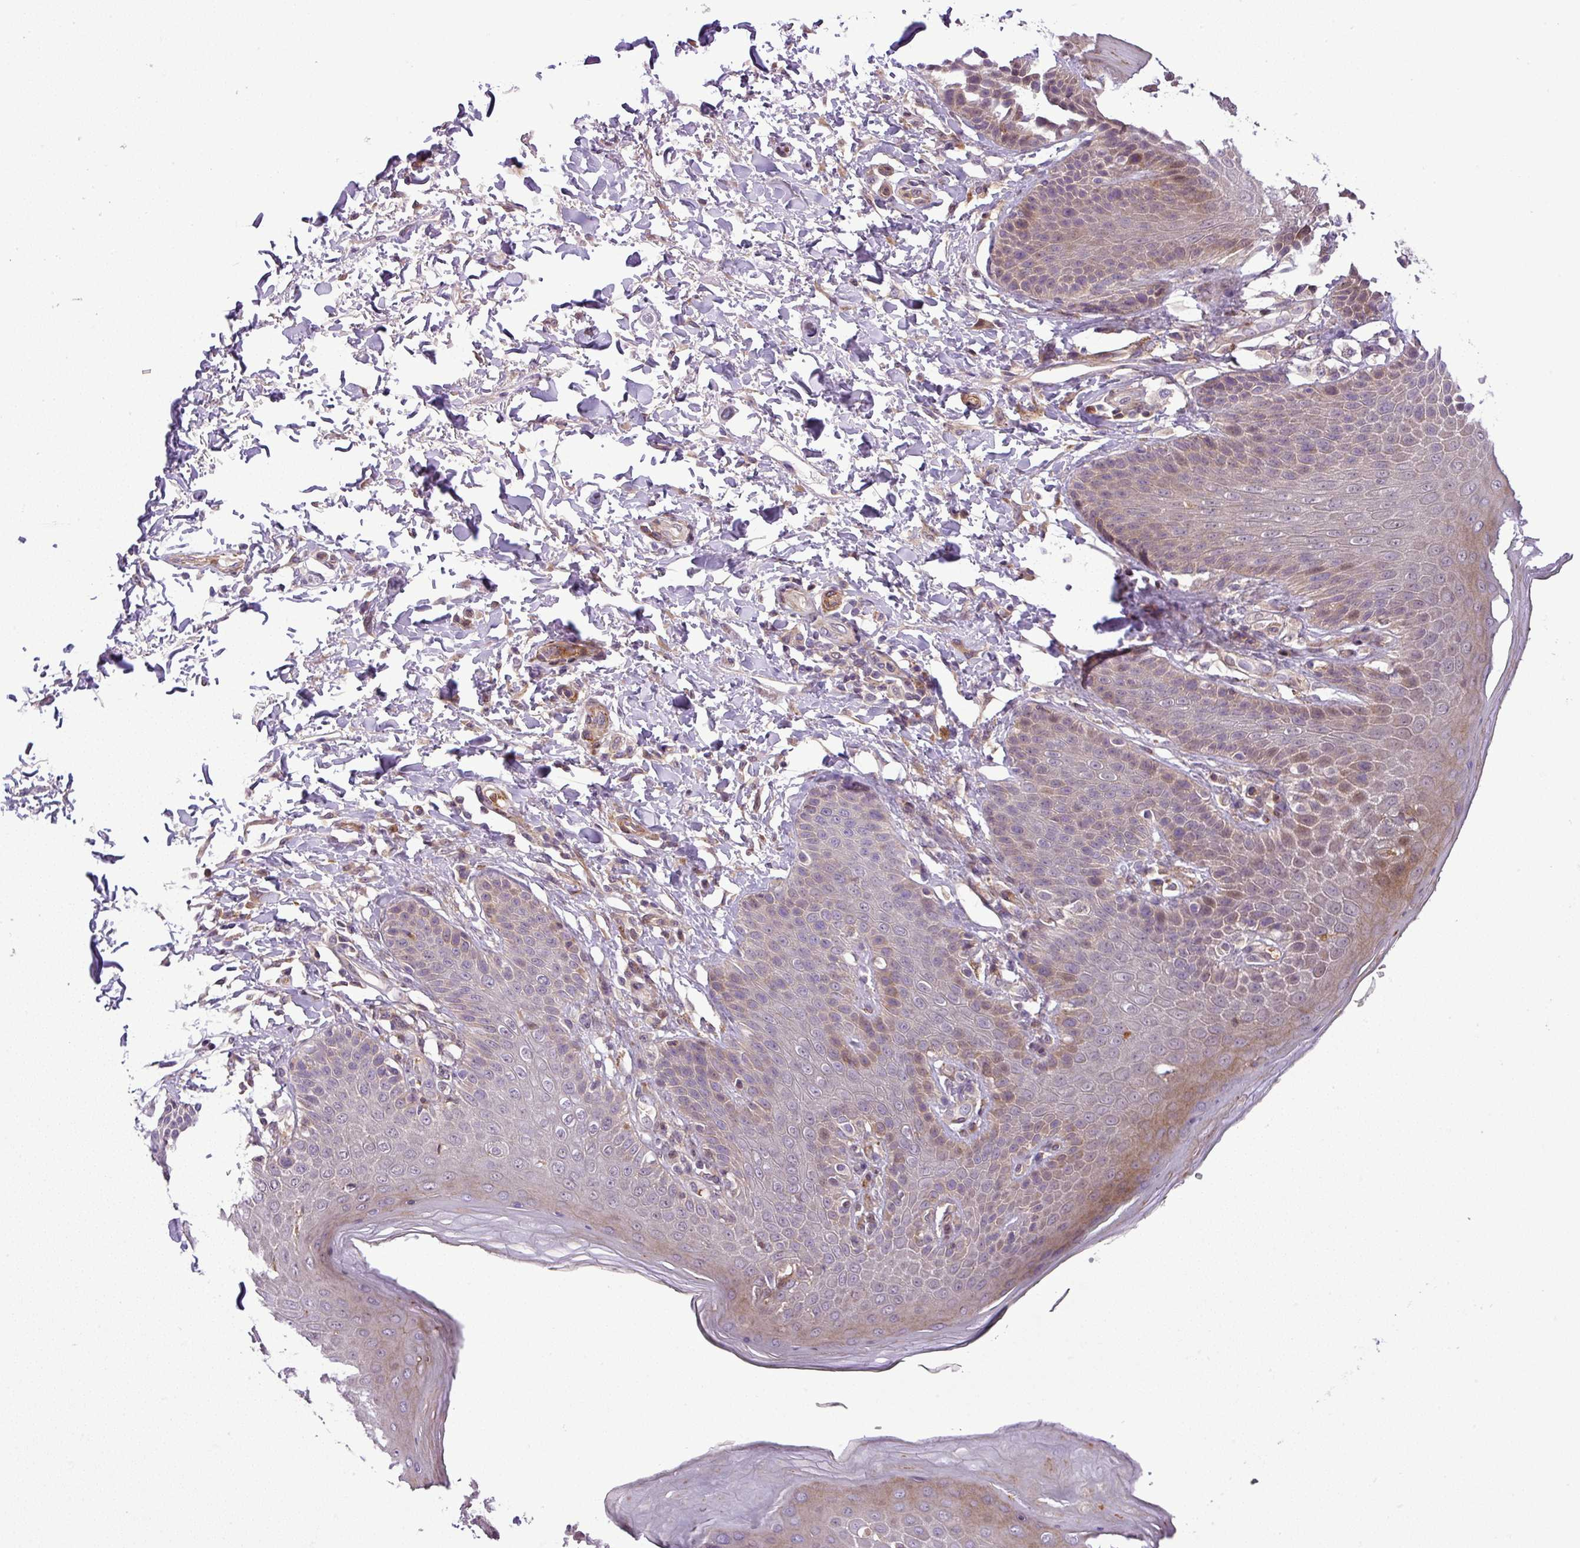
{"staining": {"intensity": "moderate", "quantity": "25%-75%", "location": "cytoplasmic/membranous,nuclear"}, "tissue": "skin", "cell_type": "Epidermal cells", "image_type": "normal", "snomed": [{"axis": "morphology", "description": "Normal tissue, NOS"}, {"axis": "topography", "description": "Peripheral nerve tissue"}], "caption": "The immunohistochemical stain highlights moderate cytoplasmic/membranous,nuclear positivity in epidermal cells of normal skin.", "gene": "NBEAL2", "patient": {"sex": "male", "age": 51}}